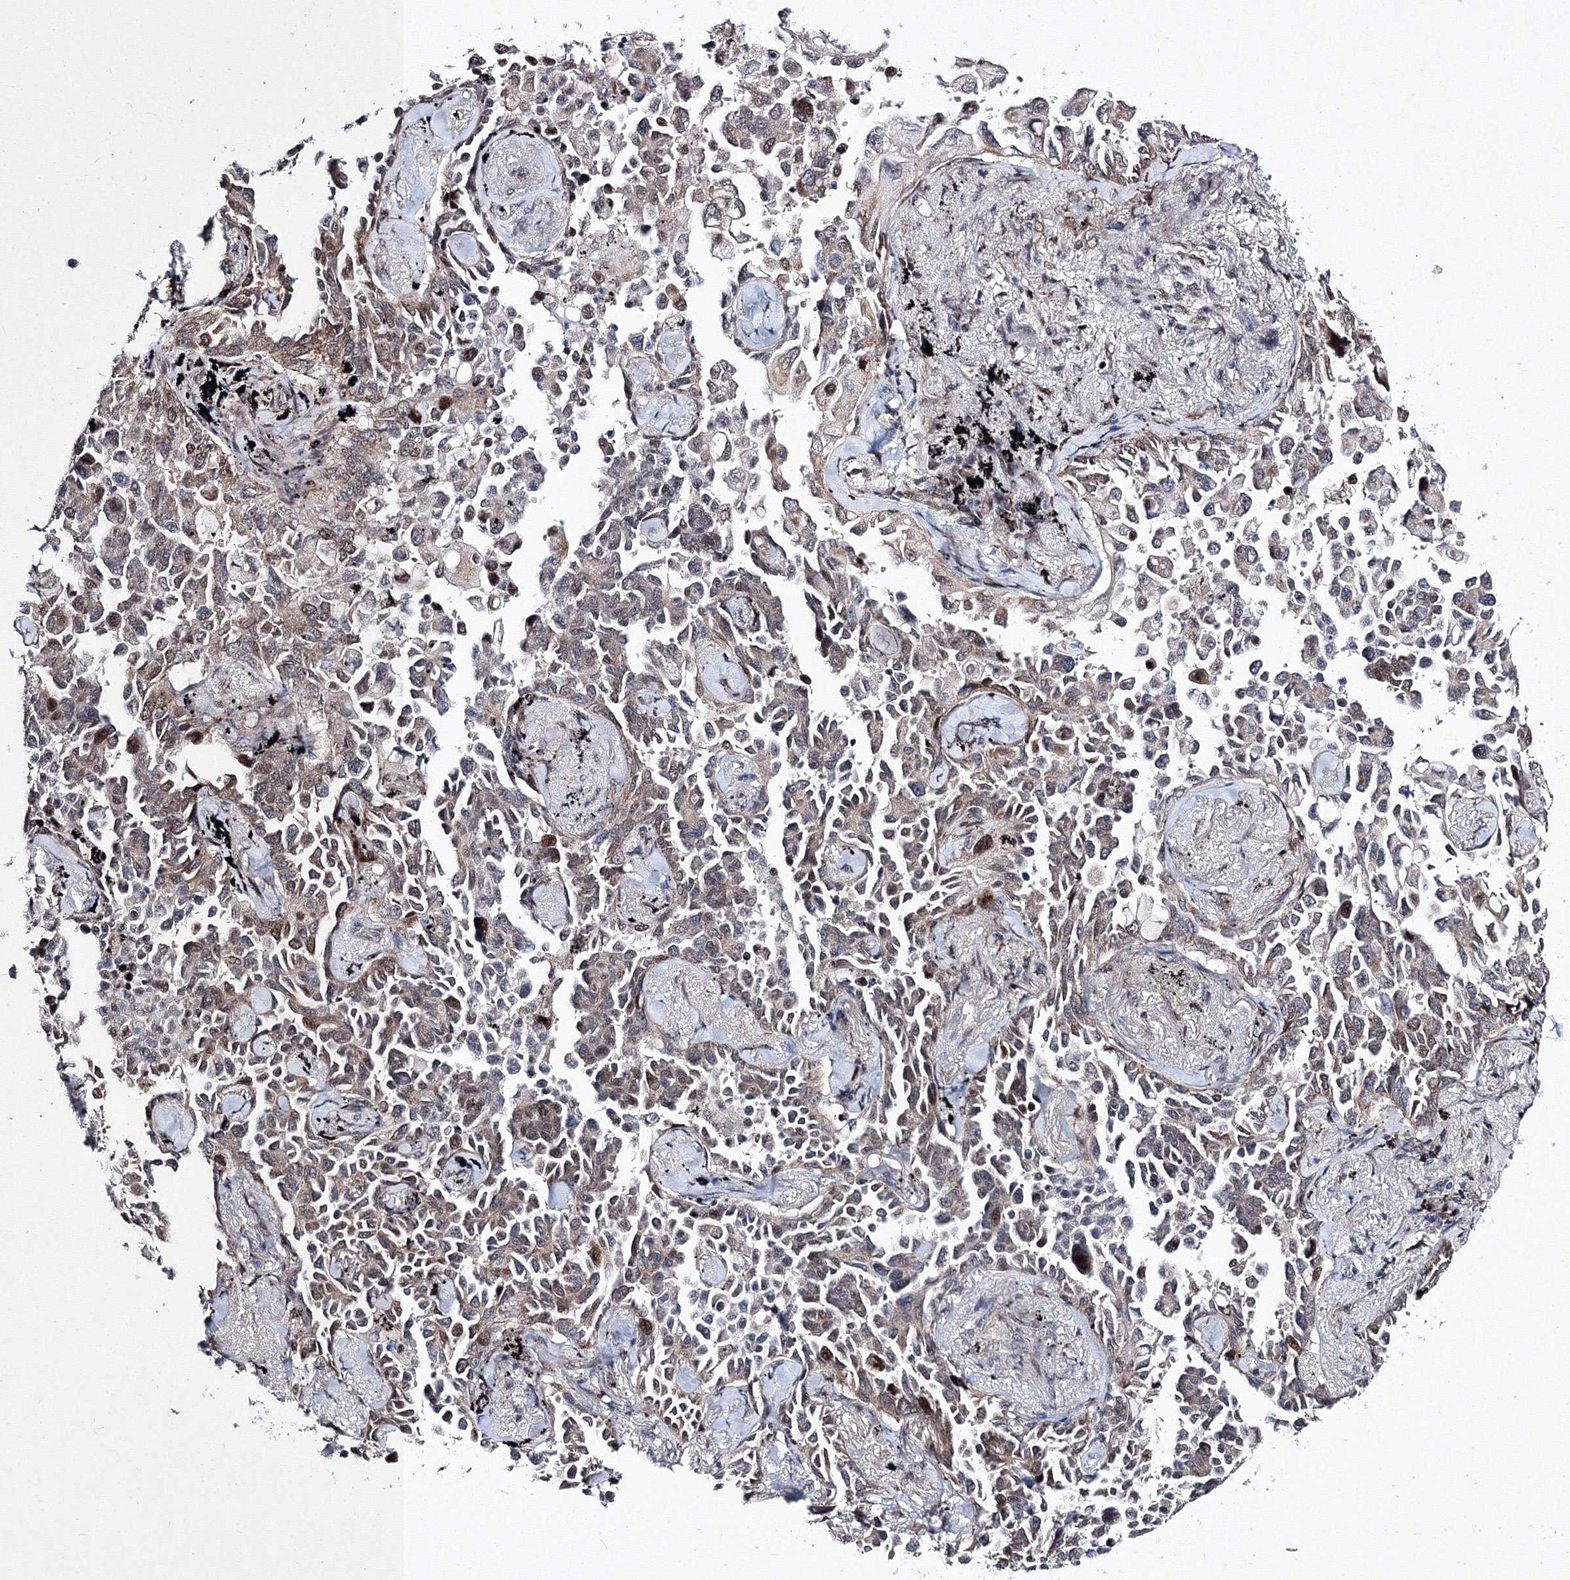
{"staining": {"intensity": "moderate", "quantity": ">75%", "location": "cytoplasmic/membranous,nuclear"}, "tissue": "lung cancer", "cell_type": "Tumor cells", "image_type": "cancer", "snomed": [{"axis": "morphology", "description": "Adenocarcinoma, NOS"}, {"axis": "topography", "description": "Lung"}], "caption": "Protein staining displays moderate cytoplasmic/membranous and nuclear expression in approximately >75% of tumor cells in adenocarcinoma (lung). (Brightfield microscopy of DAB IHC at high magnification).", "gene": "GPN1", "patient": {"sex": "female", "age": 67}}